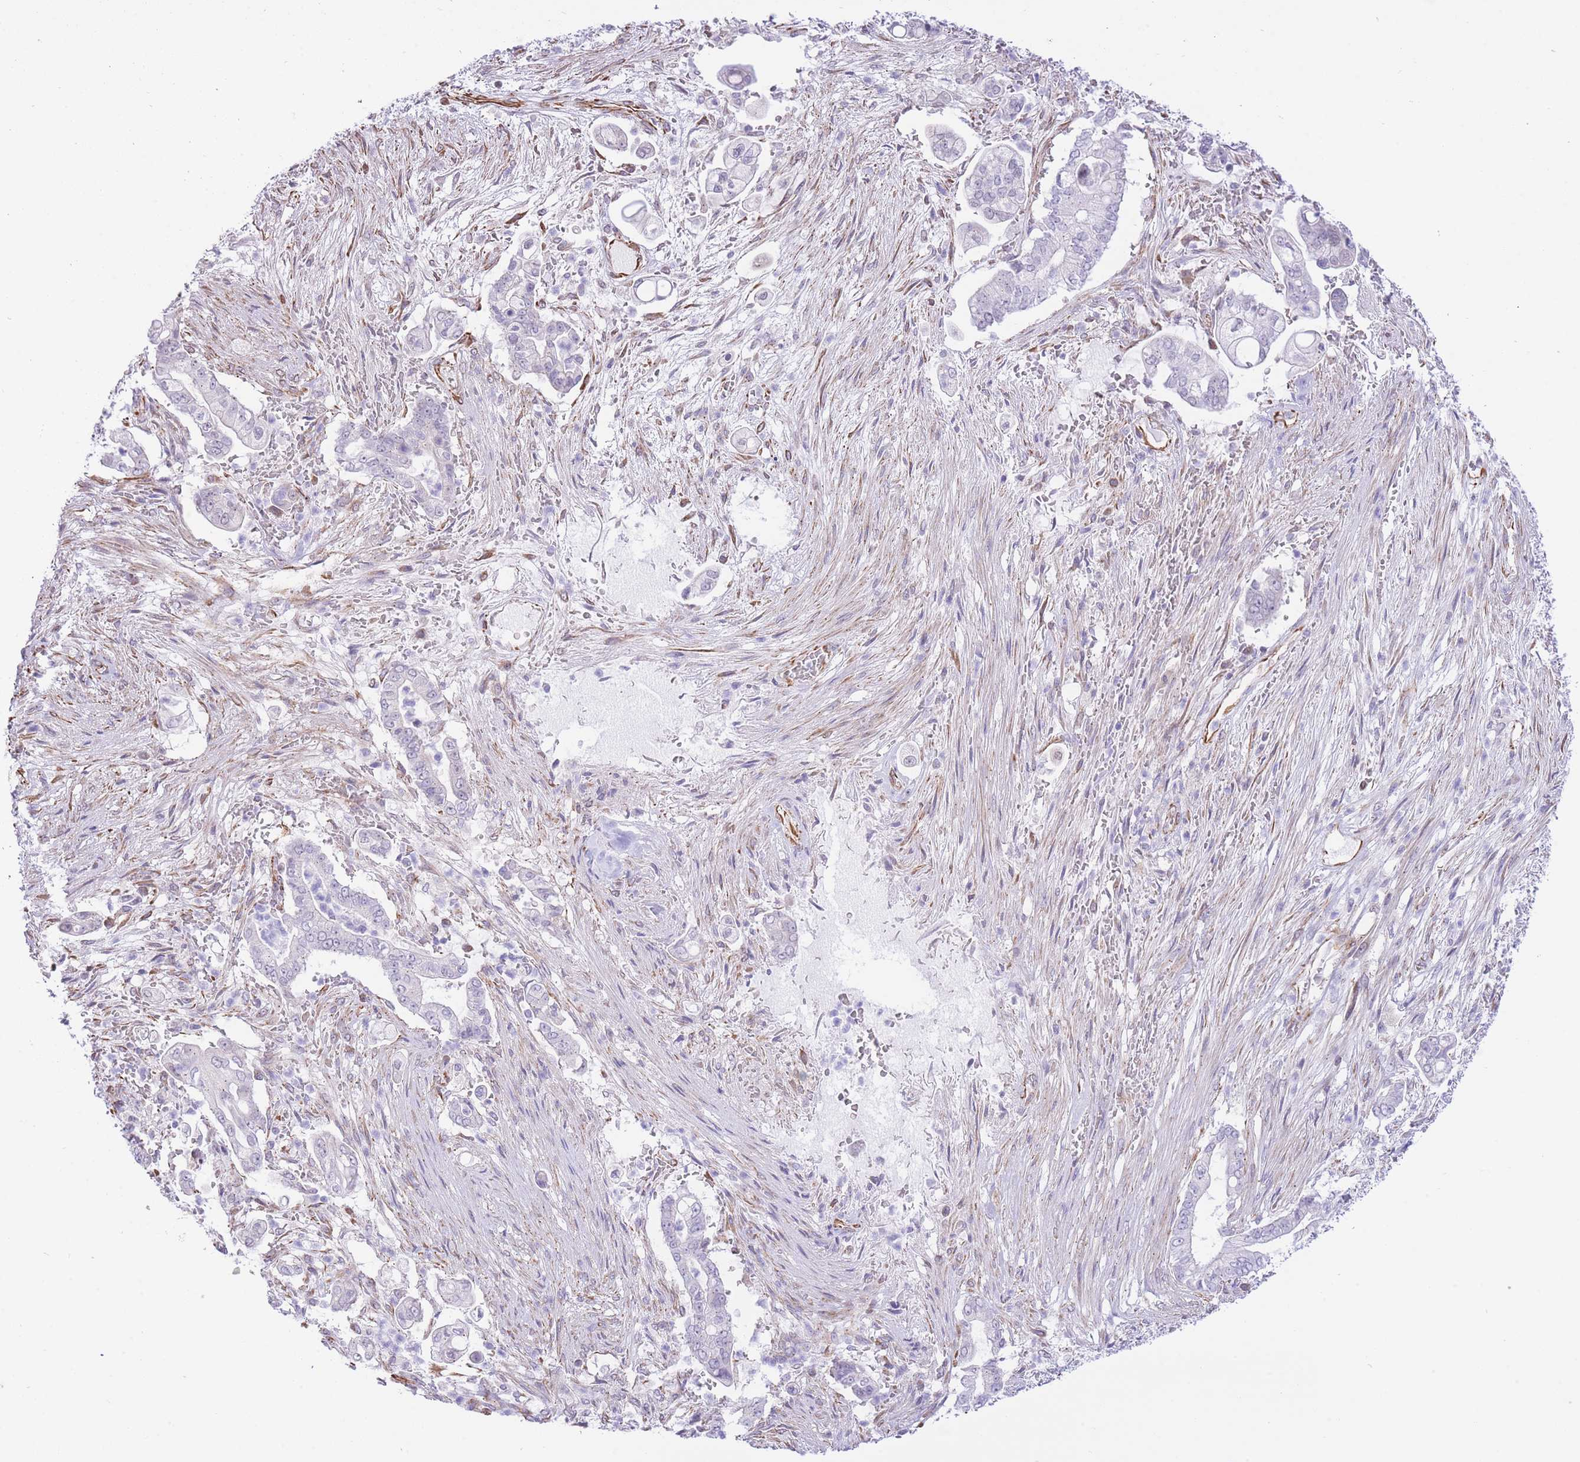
{"staining": {"intensity": "negative", "quantity": "none", "location": "none"}, "tissue": "pancreatic cancer", "cell_type": "Tumor cells", "image_type": "cancer", "snomed": [{"axis": "morphology", "description": "Adenocarcinoma, NOS"}, {"axis": "topography", "description": "Pancreas"}], "caption": "Pancreatic cancer was stained to show a protein in brown. There is no significant expression in tumor cells.", "gene": "PSG8", "patient": {"sex": "female", "age": 69}}